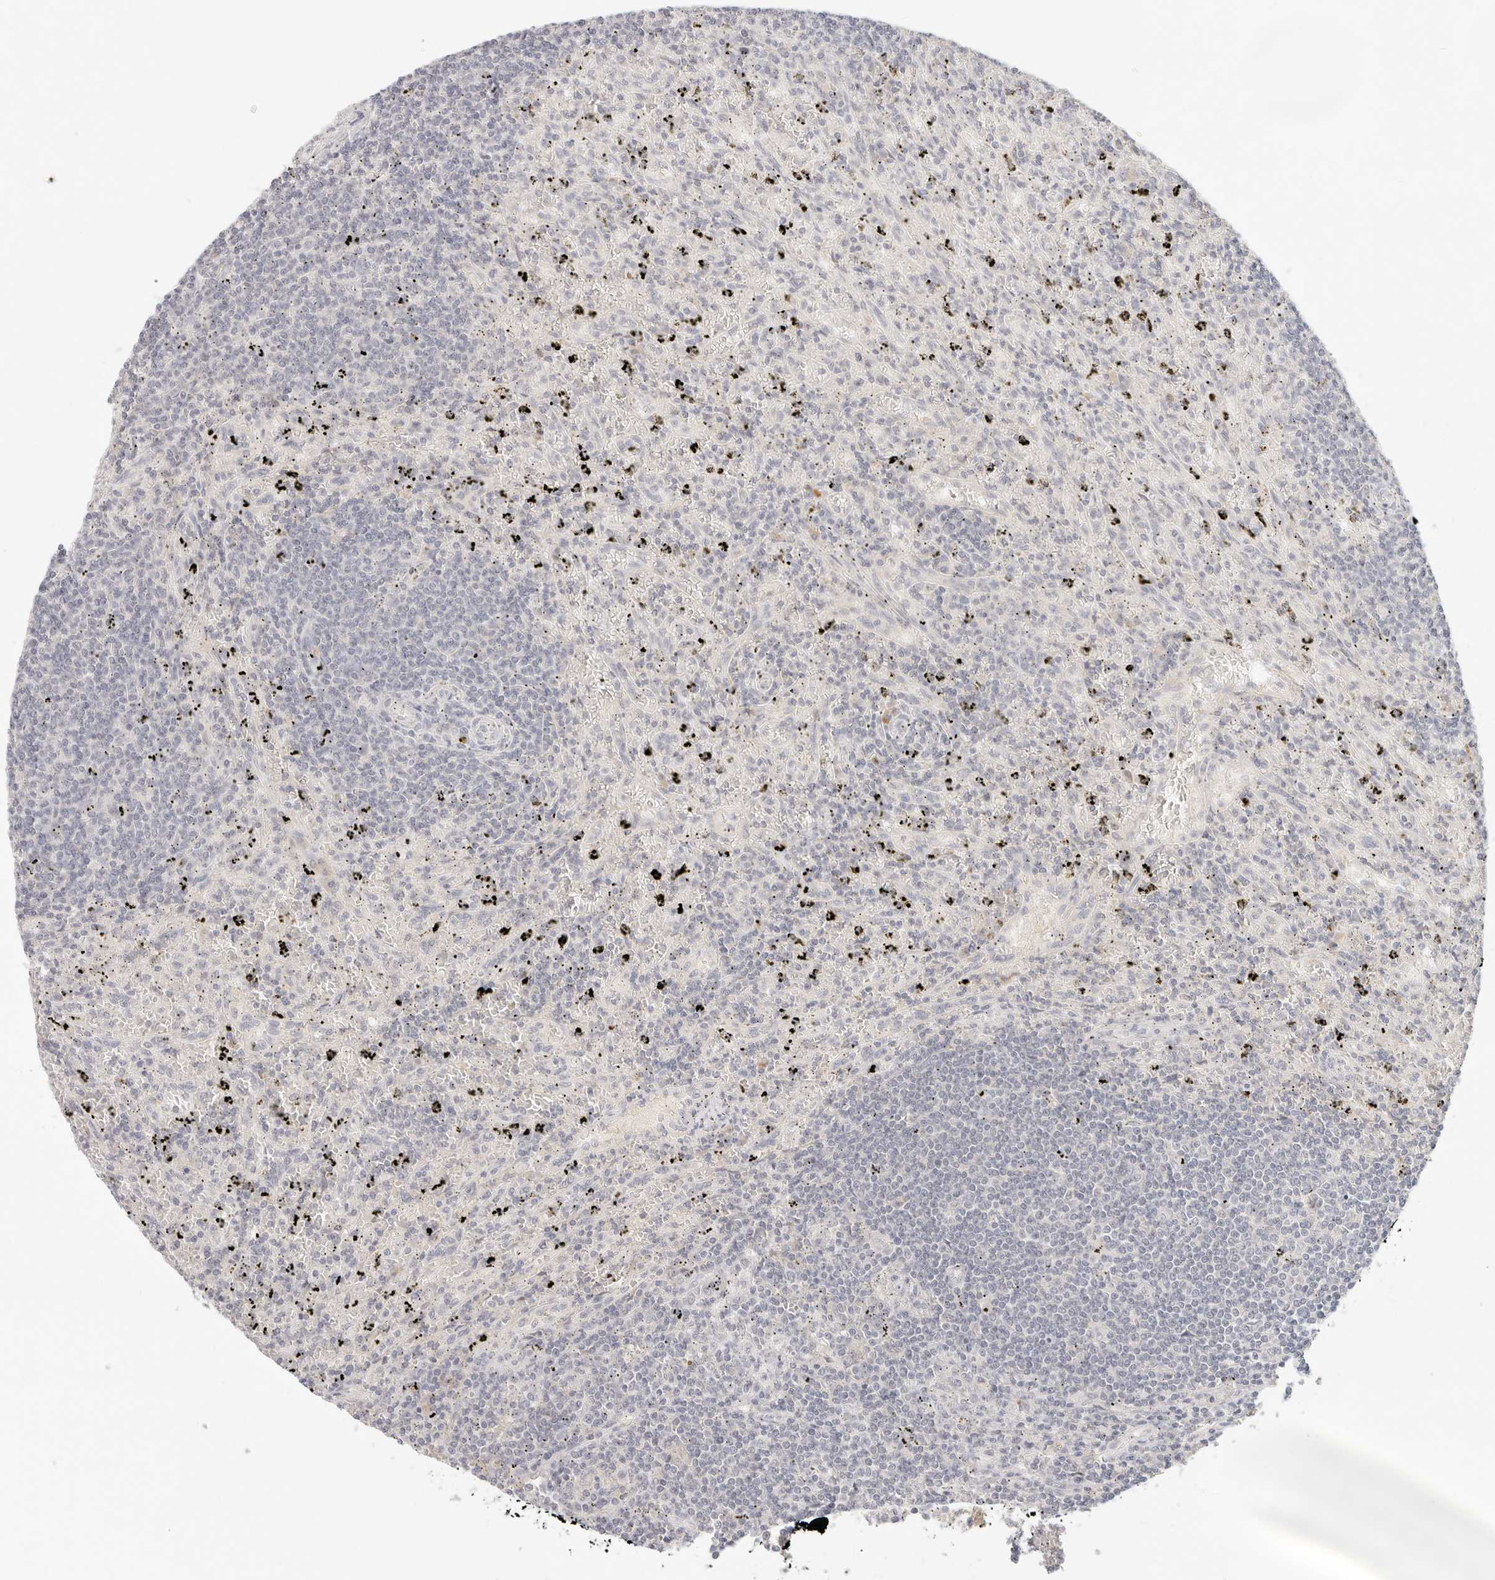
{"staining": {"intensity": "negative", "quantity": "none", "location": "none"}, "tissue": "lymphoma", "cell_type": "Tumor cells", "image_type": "cancer", "snomed": [{"axis": "morphology", "description": "Malignant lymphoma, non-Hodgkin's type, Low grade"}, {"axis": "topography", "description": "Spleen"}], "caption": "This photomicrograph is of lymphoma stained with IHC to label a protein in brown with the nuclei are counter-stained blue. There is no staining in tumor cells.", "gene": "SPHK1", "patient": {"sex": "male", "age": 76}}